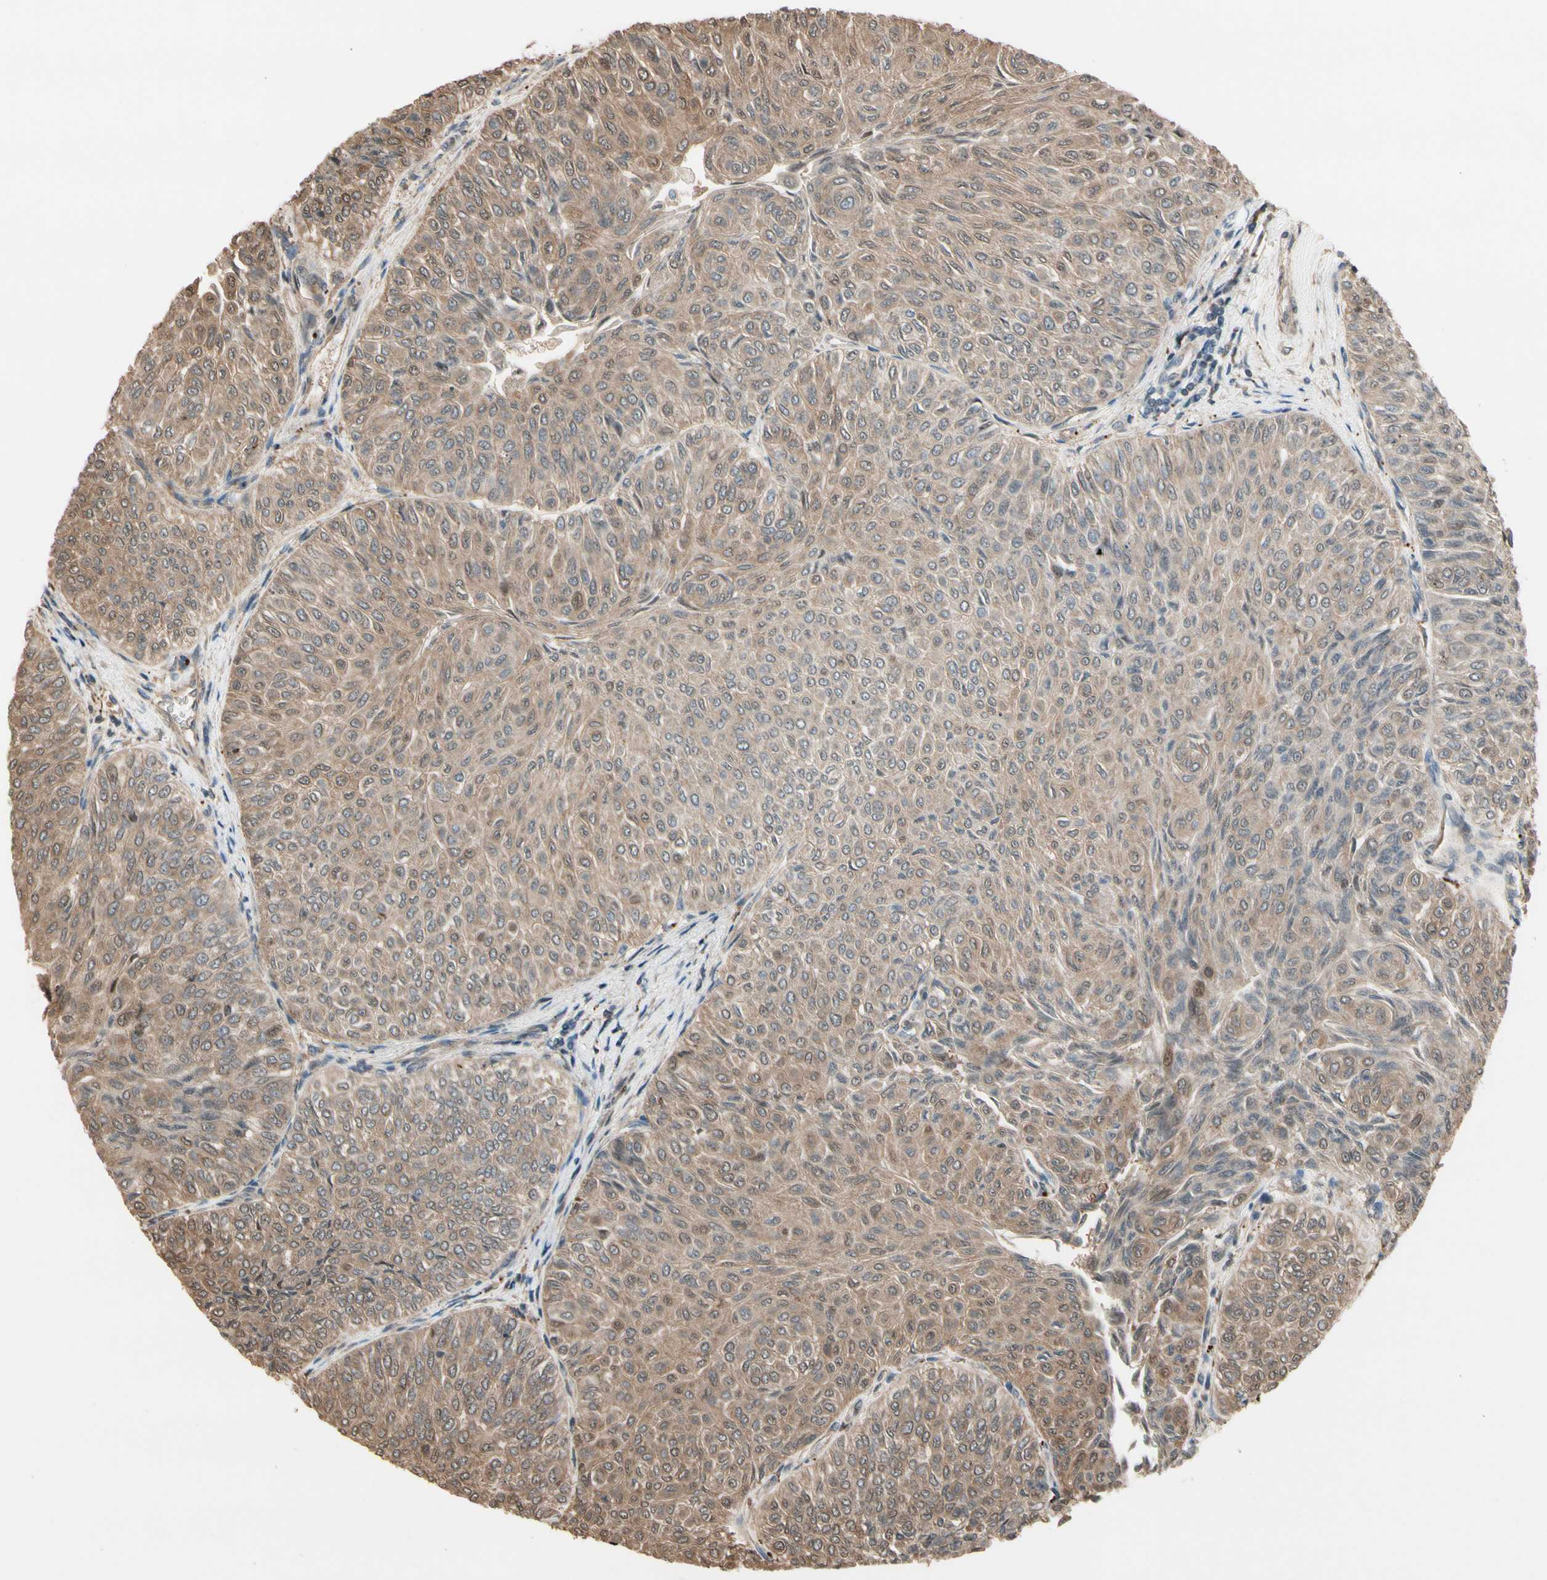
{"staining": {"intensity": "weak", "quantity": ">75%", "location": "cytoplasmic/membranous,nuclear"}, "tissue": "urothelial cancer", "cell_type": "Tumor cells", "image_type": "cancer", "snomed": [{"axis": "morphology", "description": "Urothelial carcinoma, Low grade"}, {"axis": "topography", "description": "Urinary bladder"}], "caption": "Immunohistochemistry (DAB (3,3'-diaminobenzidine)) staining of human low-grade urothelial carcinoma demonstrates weak cytoplasmic/membranous and nuclear protein positivity in about >75% of tumor cells. Immunohistochemistry stains the protein of interest in brown and the nuclei are stained blue.", "gene": "CSF1R", "patient": {"sex": "male", "age": 78}}